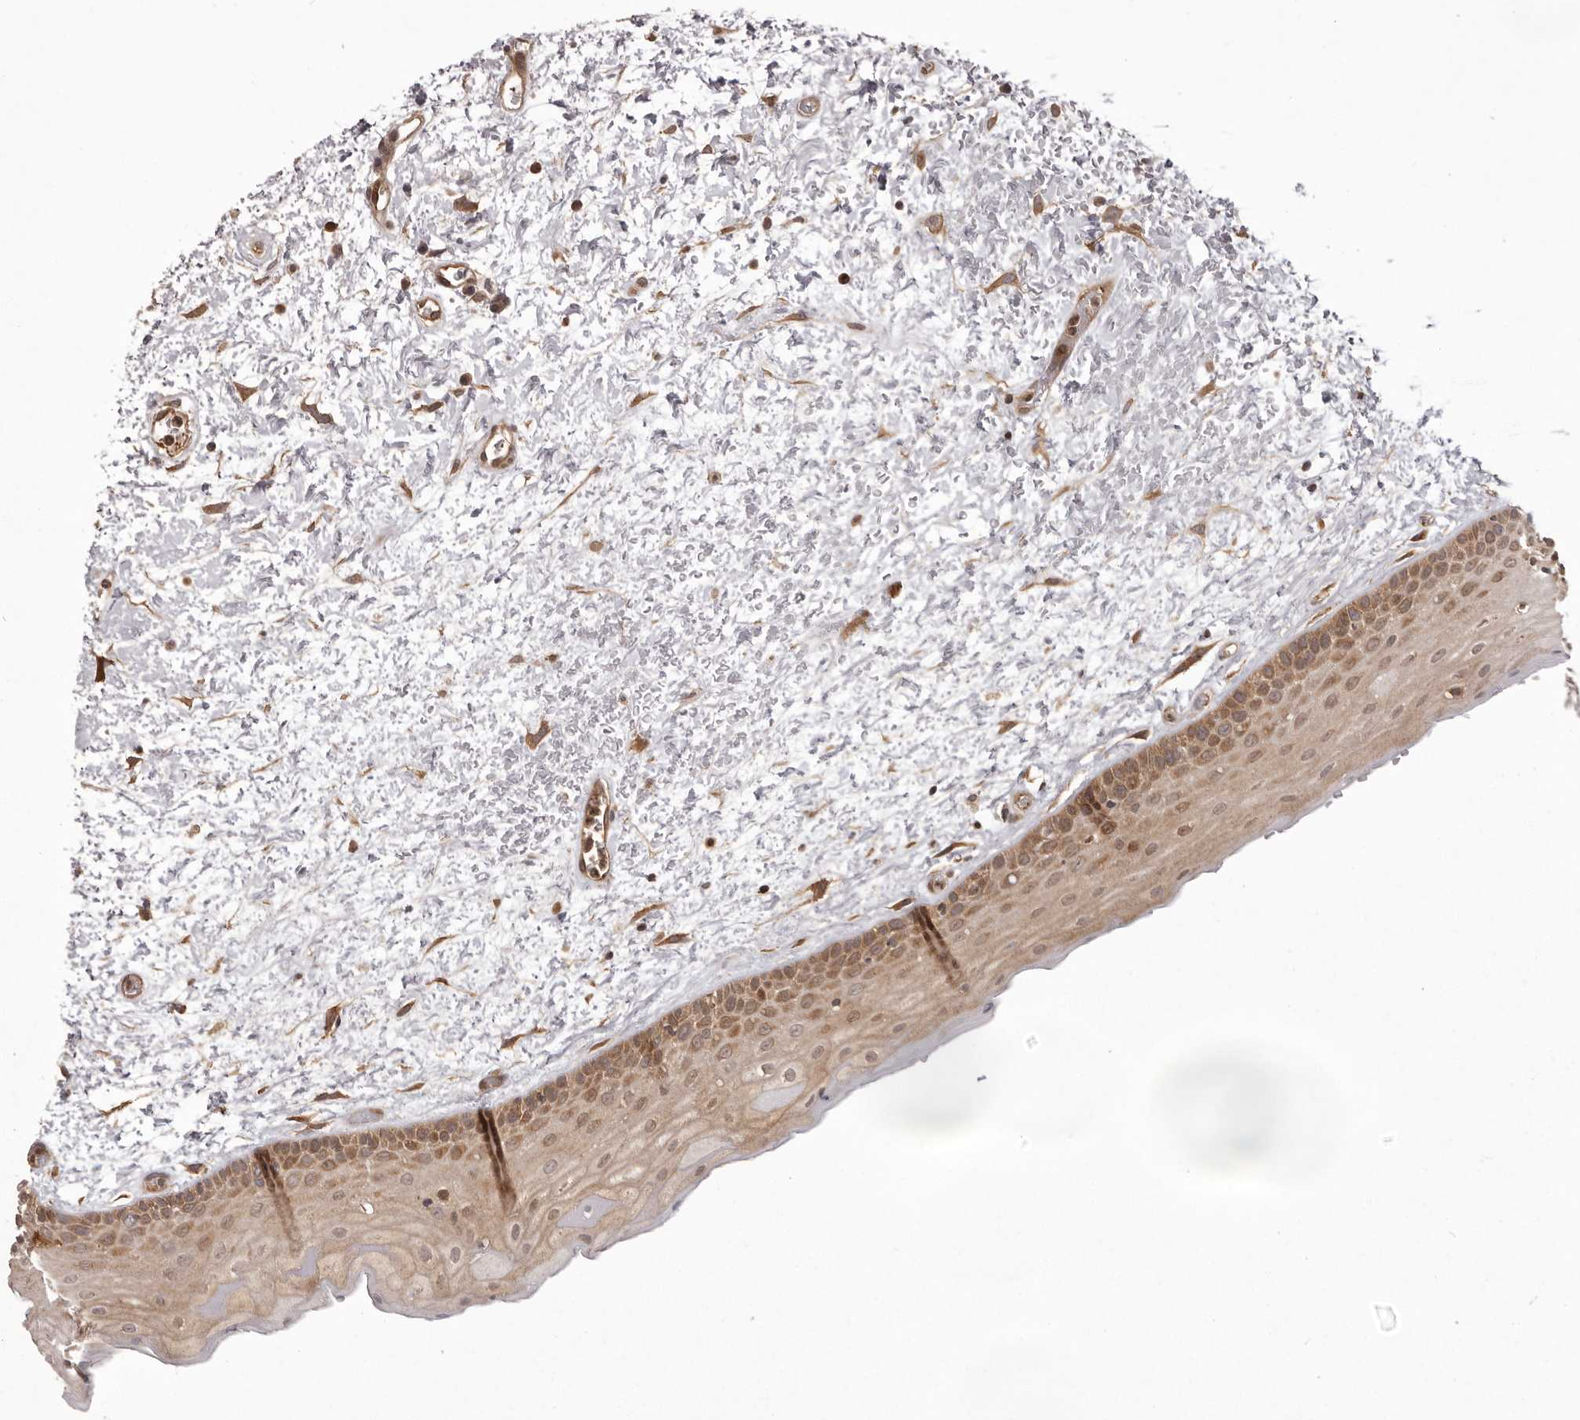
{"staining": {"intensity": "moderate", "quantity": "25%-75%", "location": "cytoplasmic/membranous"}, "tissue": "oral mucosa", "cell_type": "Squamous epithelial cells", "image_type": "normal", "snomed": [{"axis": "morphology", "description": "Normal tissue, NOS"}, {"axis": "topography", "description": "Oral tissue"}], "caption": "High-magnification brightfield microscopy of unremarkable oral mucosa stained with DAB (brown) and counterstained with hematoxylin (blue). squamous epithelial cells exhibit moderate cytoplasmic/membranous staining is present in approximately25%-75% of cells.", "gene": "NFKBIA", "patient": {"sex": "female", "age": 76}}